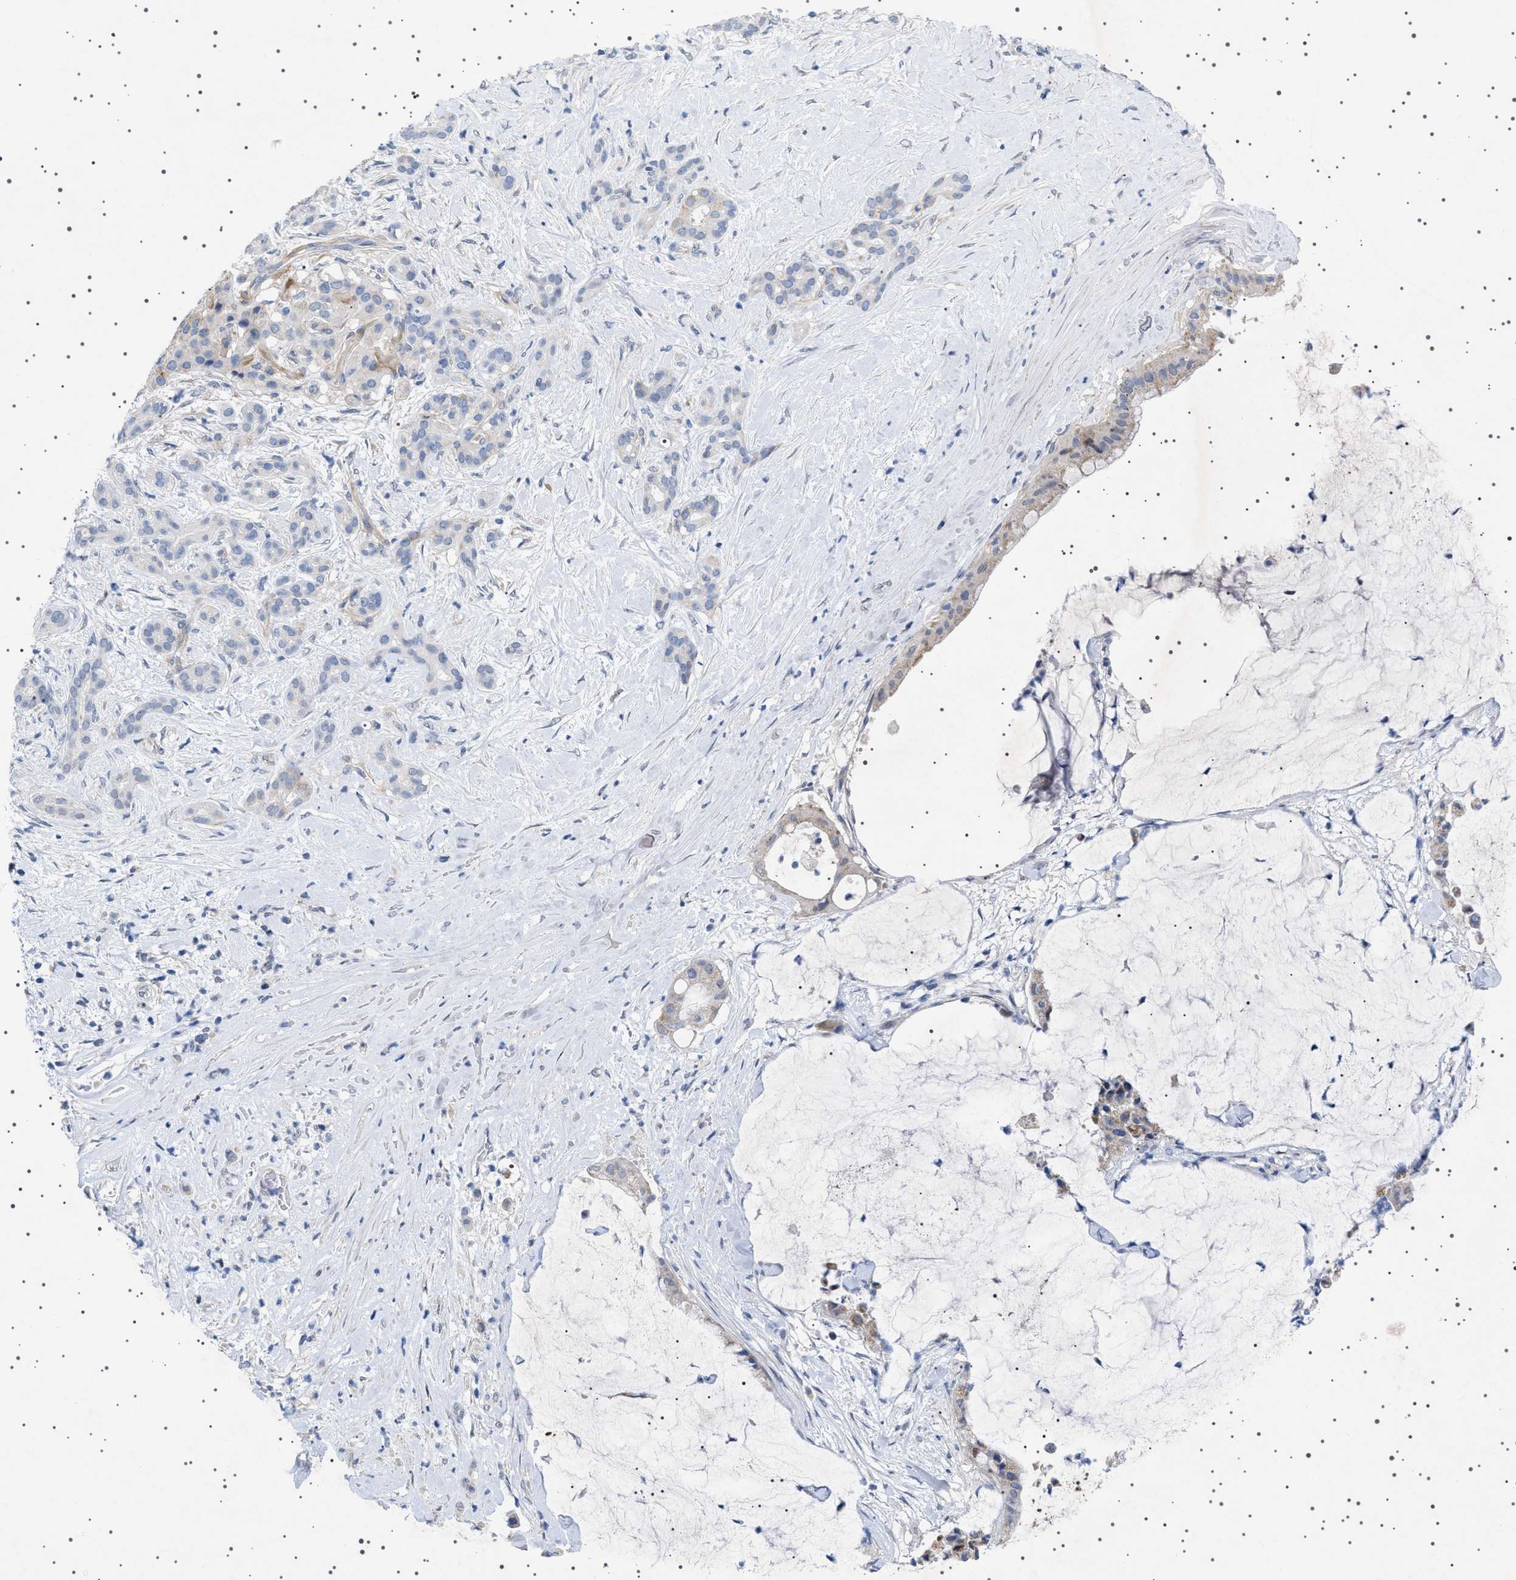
{"staining": {"intensity": "weak", "quantity": "<25%", "location": "cytoplasmic/membranous"}, "tissue": "pancreatic cancer", "cell_type": "Tumor cells", "image_type": "cancer", "snomed": [{"axis": "morphology", "description": "Adenocarcinoma, NOS"}, {"axis": "topography", "description": "Pancreas"}], "caption": "IHC of adenocarcinoma (pancreatic) demonstrates no positivity in tumor cells.", "gene": "HTR1A", "patient": {"sex": "male", "age": 41}}